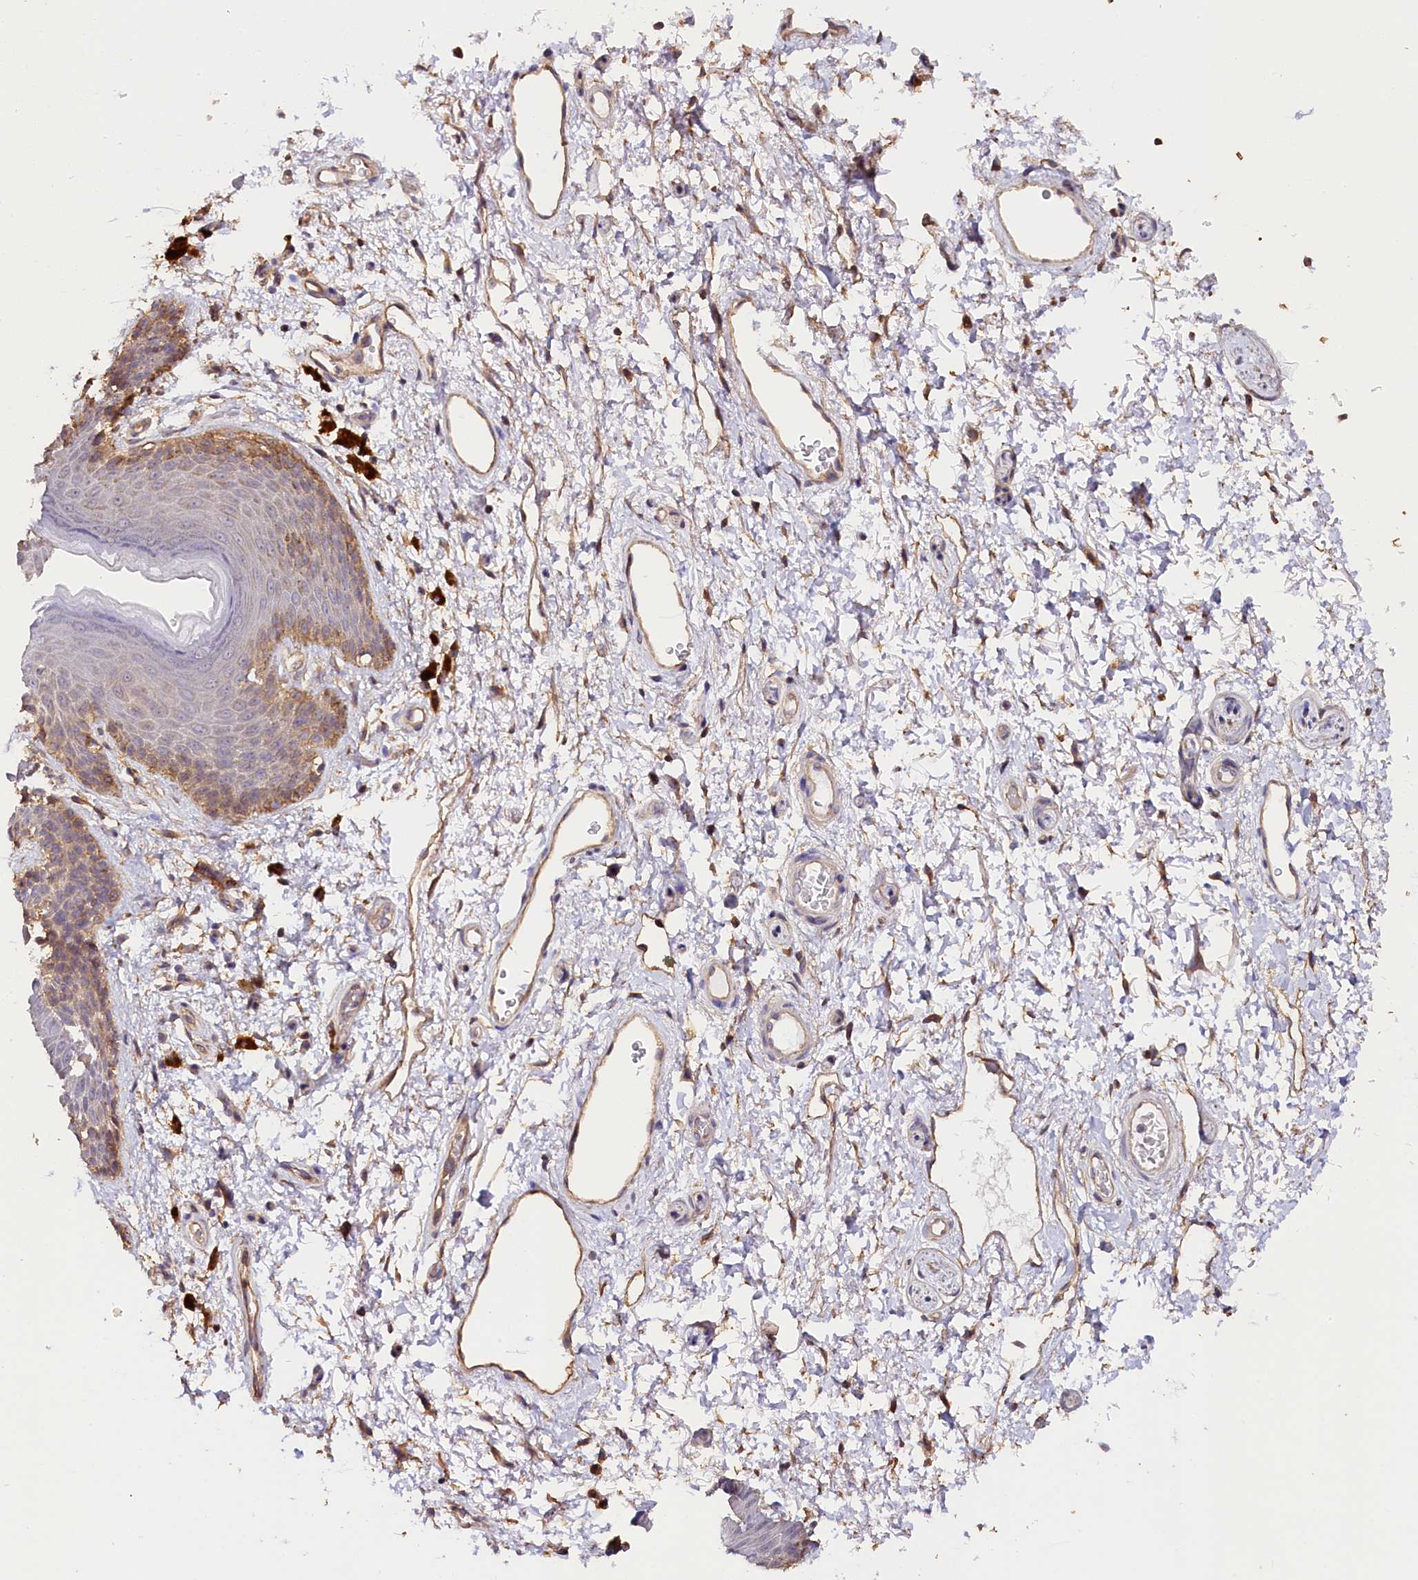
{"staining": {"intensity": "moderate", "quantity": "<25%", "location": "cytoplasmic/membranous"}, "tissue": "skin", "cell_type": "Epidermal cells", "image_type": "normal", "snomed": [{"axis": "morphology", "description": "Normal tissue, NOS"}, {"axis": "topography", "description": "Anal"}], "caption": "This micrograph demonstrates unremarkable skin stained with IHC to label a protein in brown. The cytoplasmic/membranous of epidermal cells show moderate positivity for the protein. Nuclei are counter-stained blue.", "gene": "KATNB1", "patient": {"sex": "female", "age": 46}}